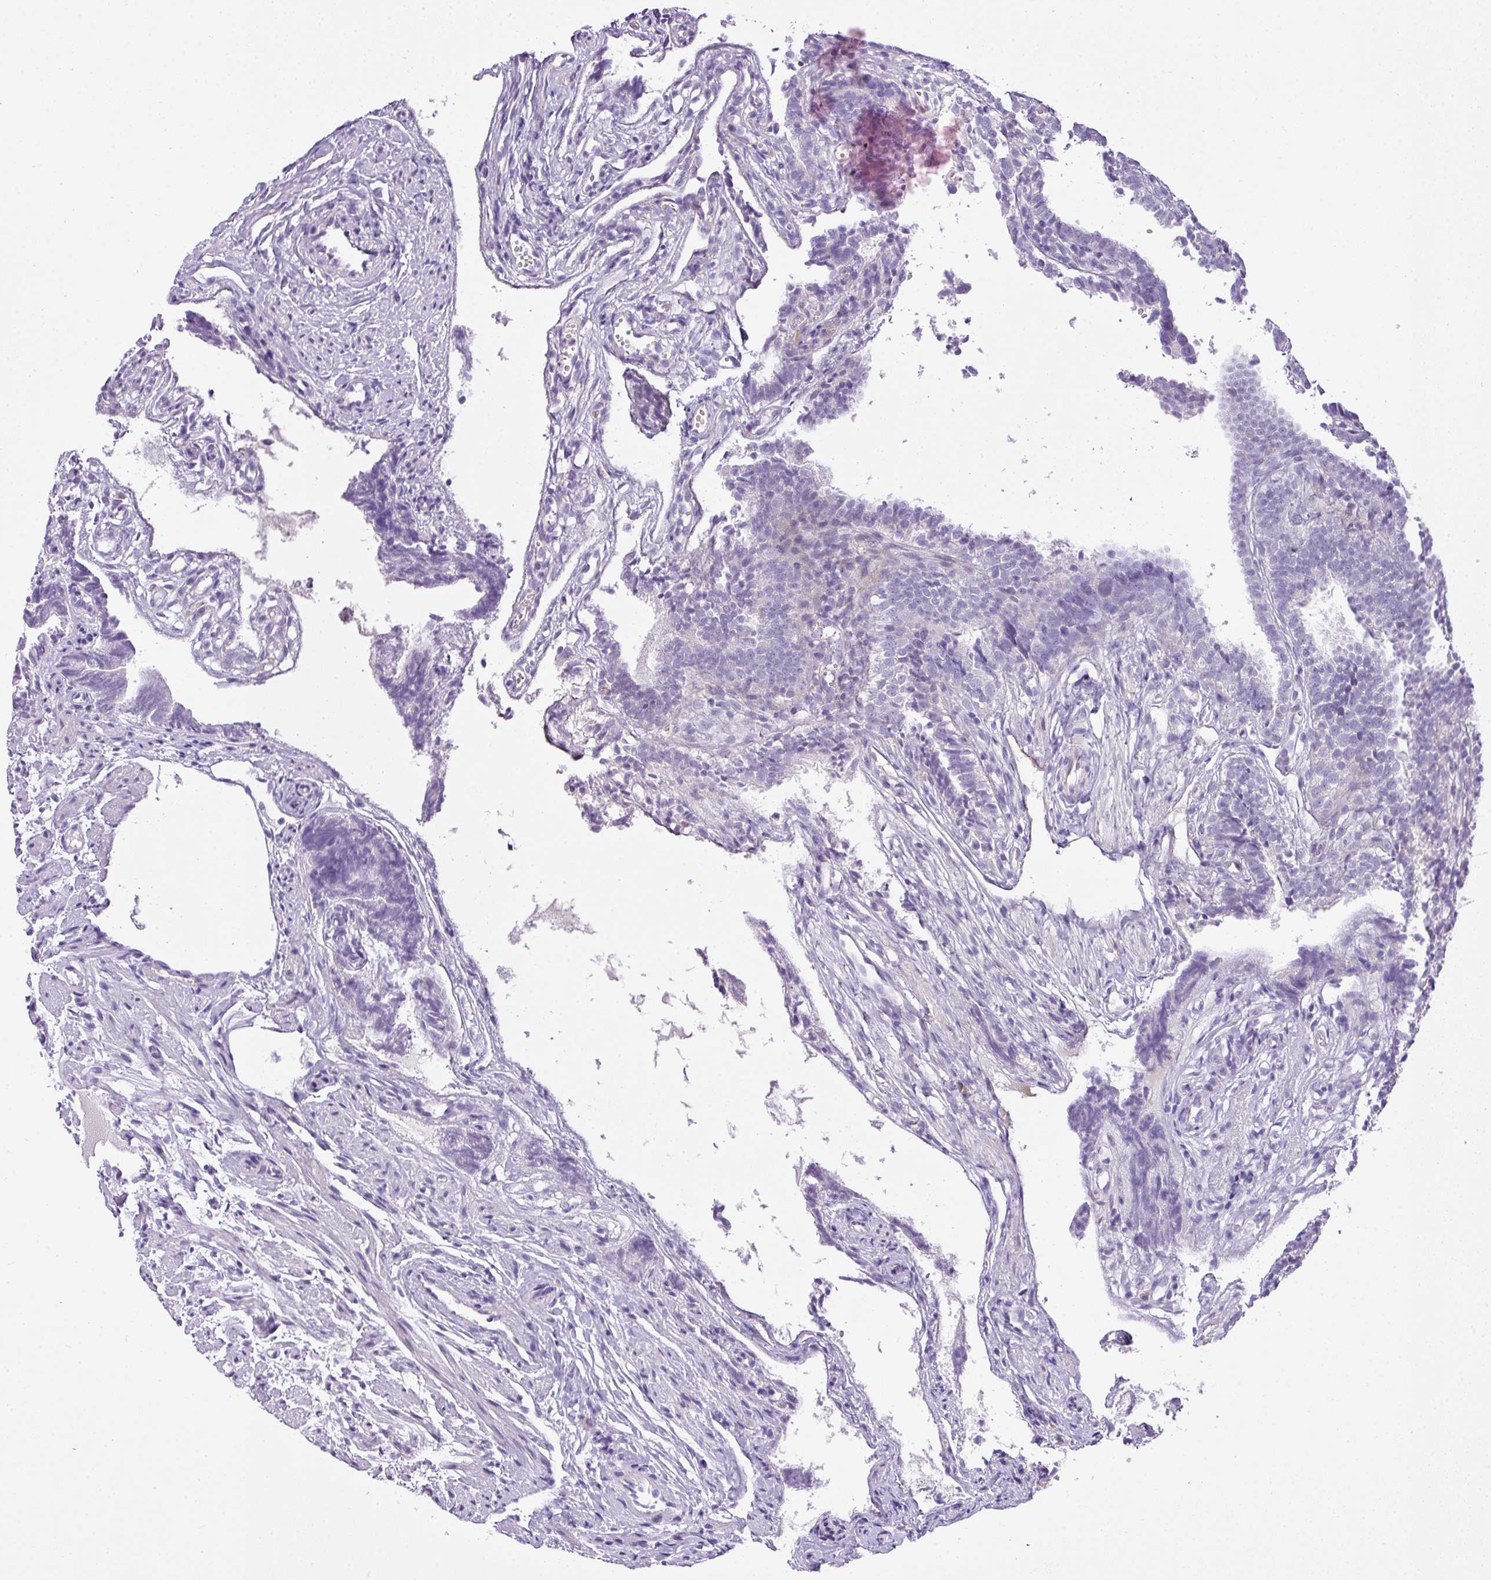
{"staining": {"intensity": "negative", "quantity": "none", "location": "none"}, "tissue": "fallopian tube", "cell_type": "Glandular cells", "image_type": "normal", "snomed": [{"axis": "morphology", "description": "Normal tissue, NOS"}, {"axis": "topography", "description": "Fallopian tube"}], "caption": "Fallopian tube stained for a protein using immunohistochemistry demonstrates no staining glandular cells.", "gene": "HOXC13", "patient": {"sex": "female", "age": 39}}